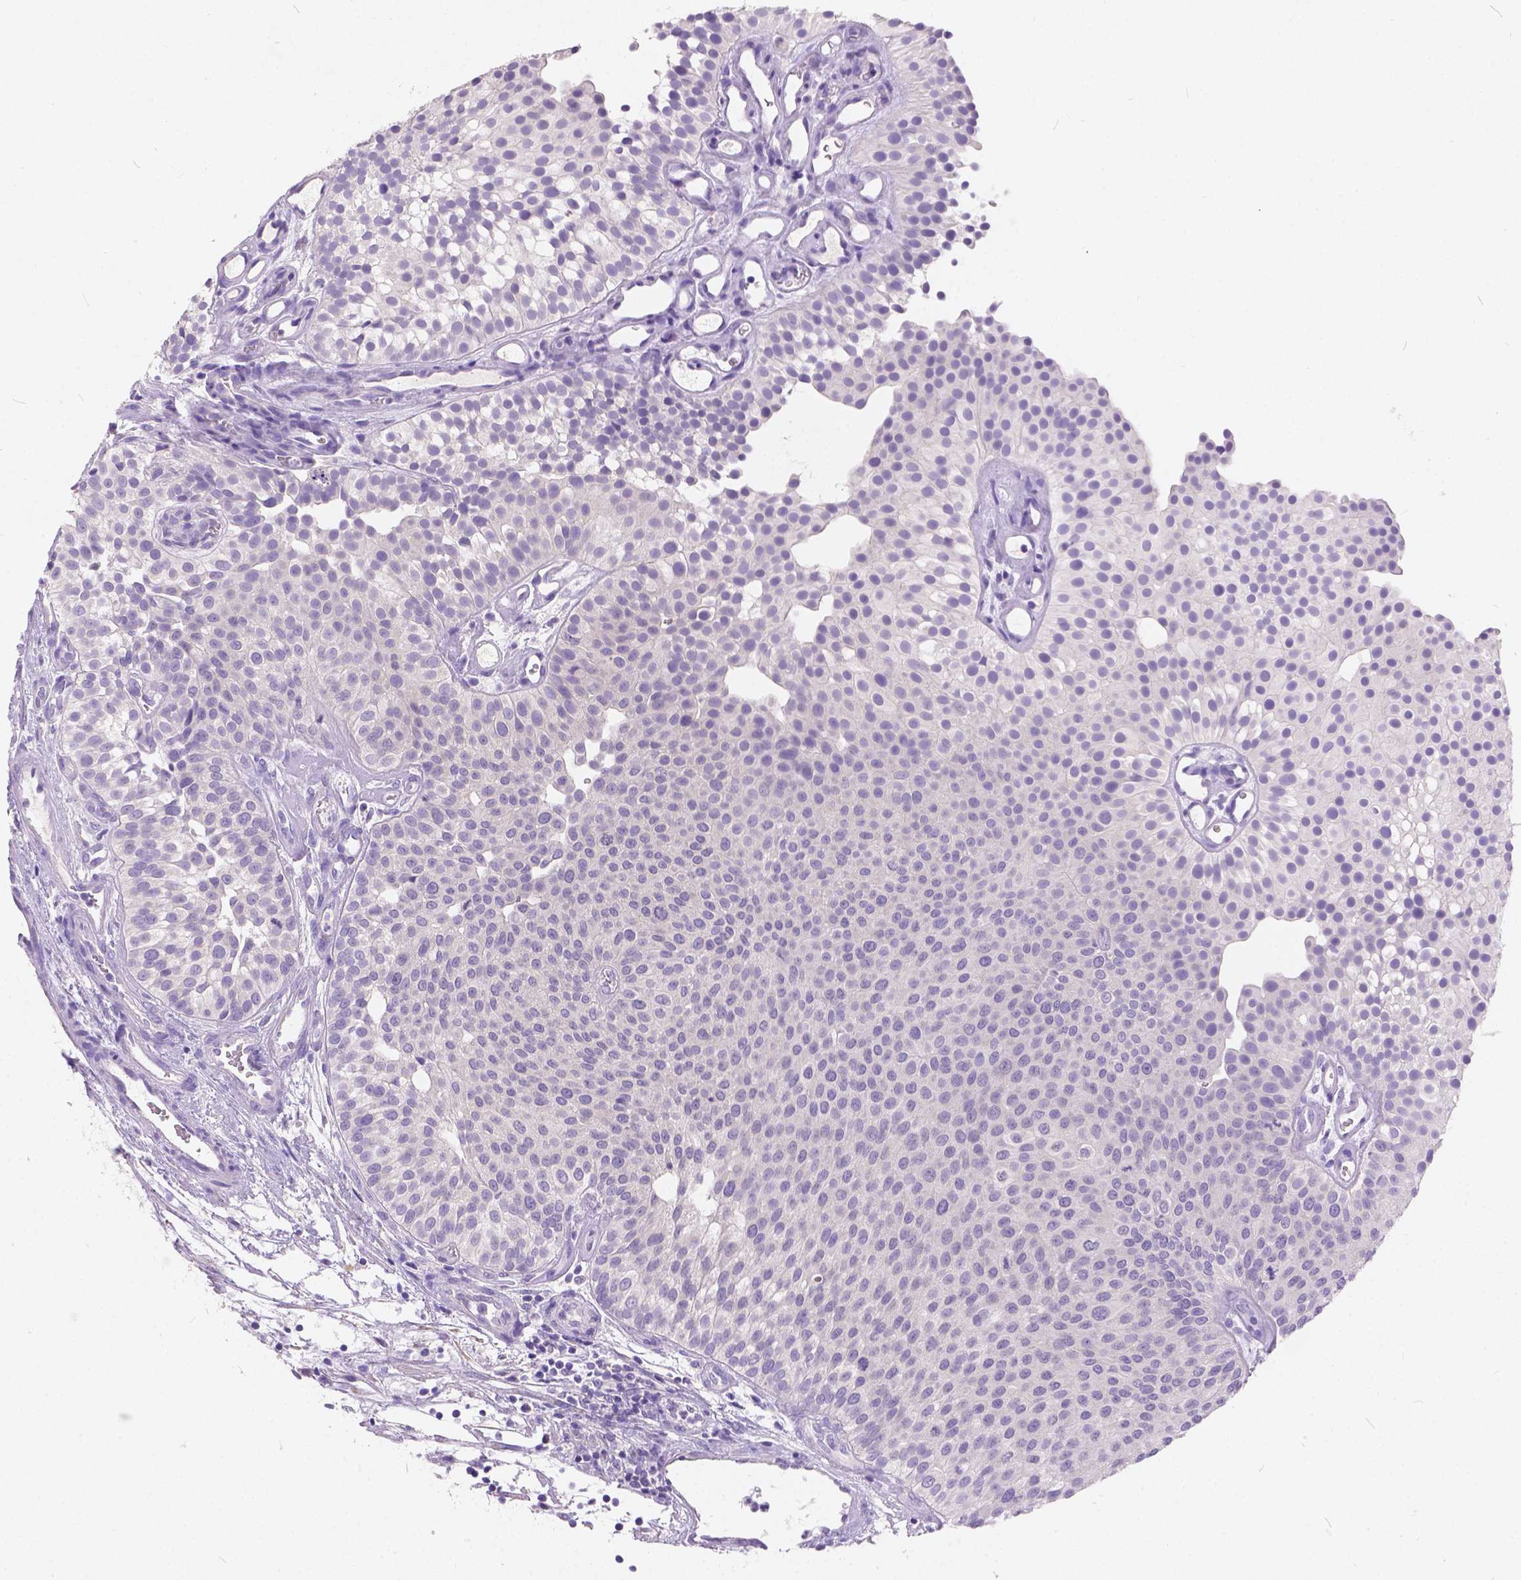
{"staining": {"intensity": "negative", "quantity": "none", "location": "none"}, "tissue": "urothelial cancer", "cell_type": "Tumor cells", "image_type": "cancer", "snomed": [{"axis": "morphology", "description": "Urothelial carcinoma, Low grade"}, {"axis": "topography", "description": "Urinary bladder"}], "caption": "Photomicrograph shows no significant protein positivity in tumor cells of urothelial carcinoma (low-grade).", "gene": "PEX11G", "patient": {"sex": "female", "age": 87}}